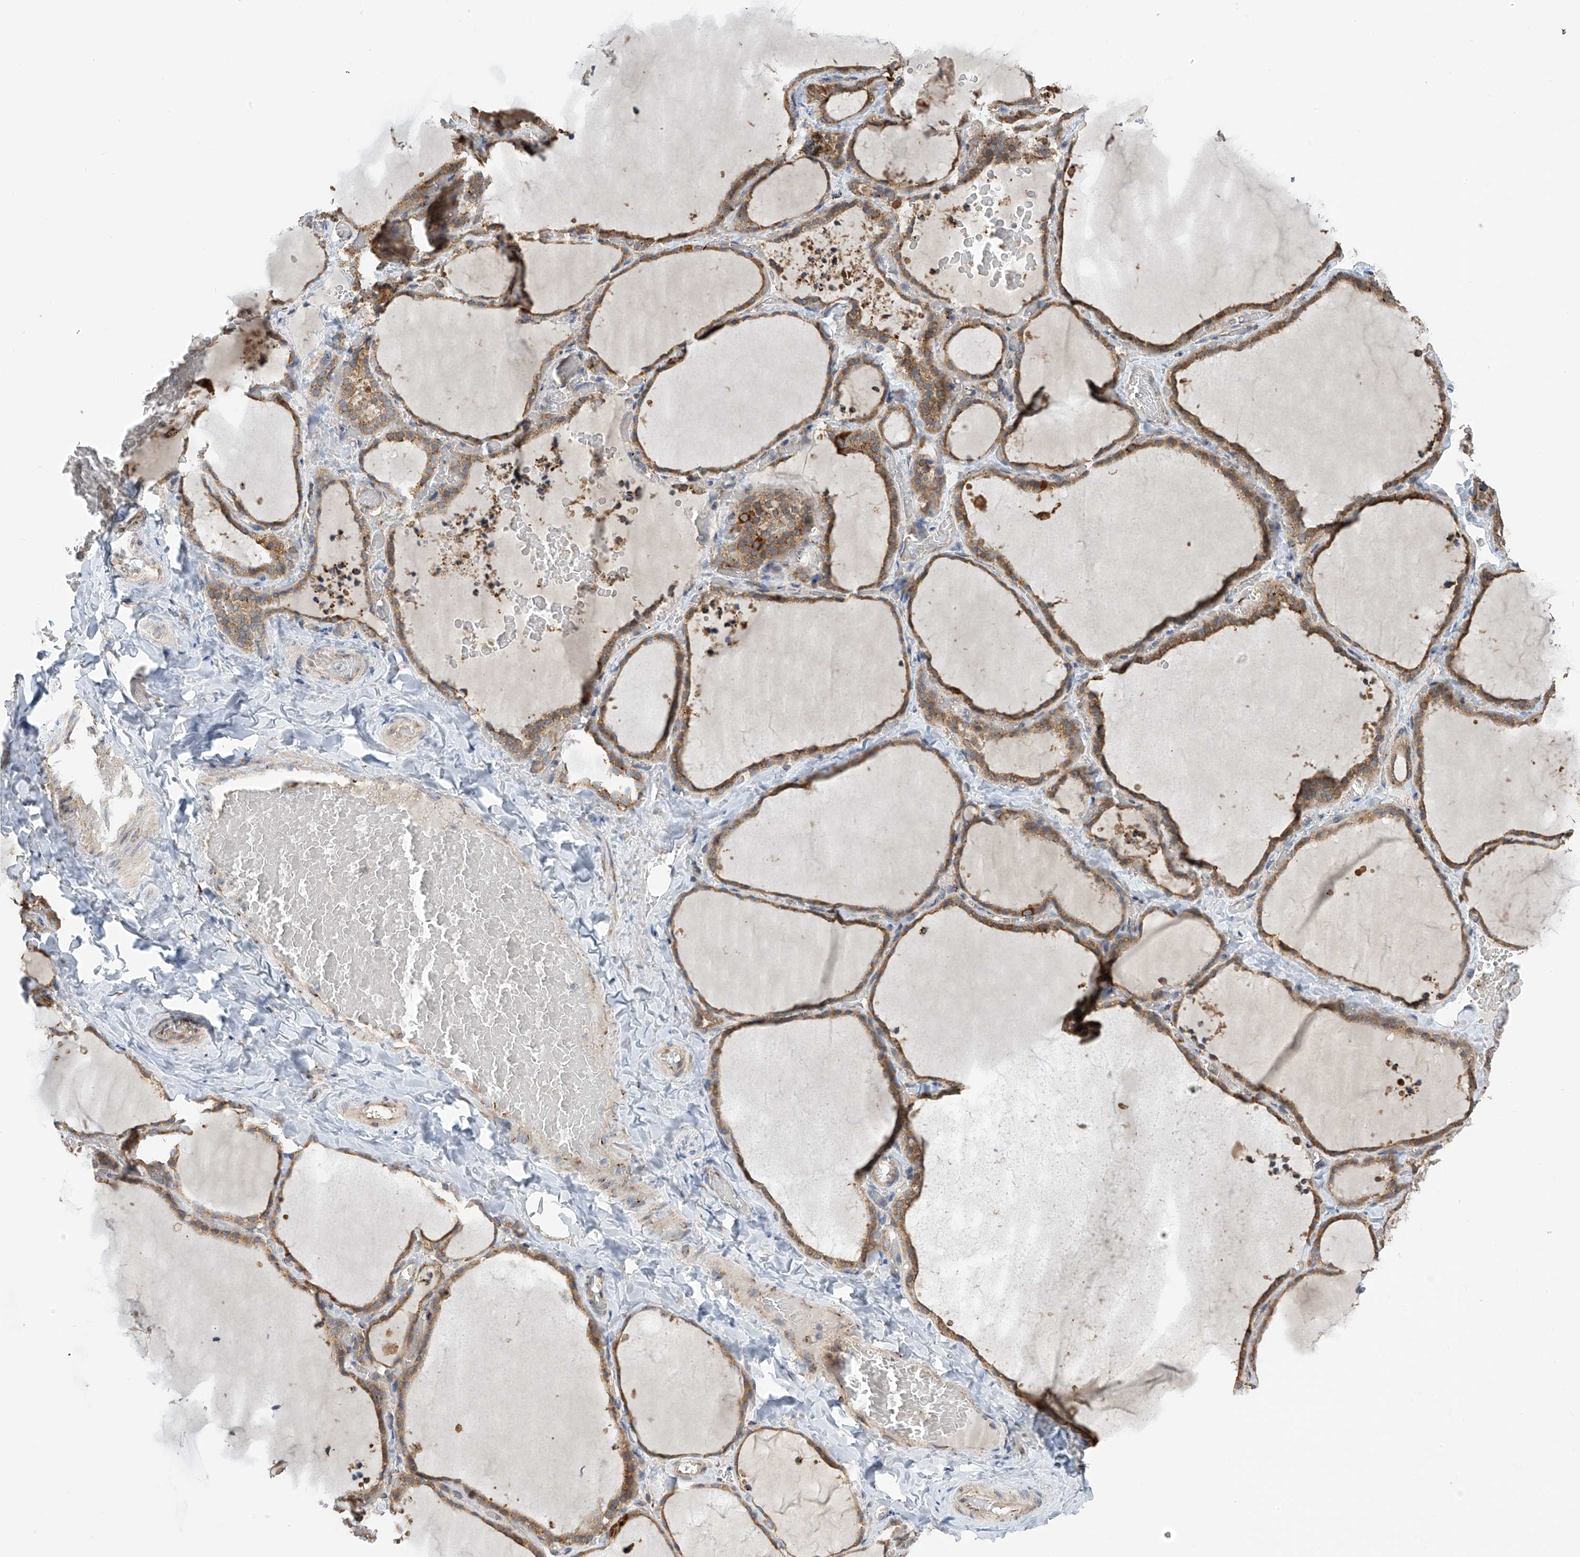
{"staining": {"intensity": "moderate", "quantity": ">75%", "location": "cytoplasmic/membranous"}, "tissue": "thyroid gland", "cell_type": "Glandular cells", "image_type": "normal", "snomed": [{"axis": "morphology", "description": "Normal tissue, NOS"}, {"axis": "topography", "description": "Thyroid gland"}], "caption": "Glandular cells demonstrate moderate cytoplasmic/membranous positivity in approximately >75% of cells in unremarkable thyroid gland.", "gene": "PNPT1", "patient": {"sex": "female", "age": 22}}